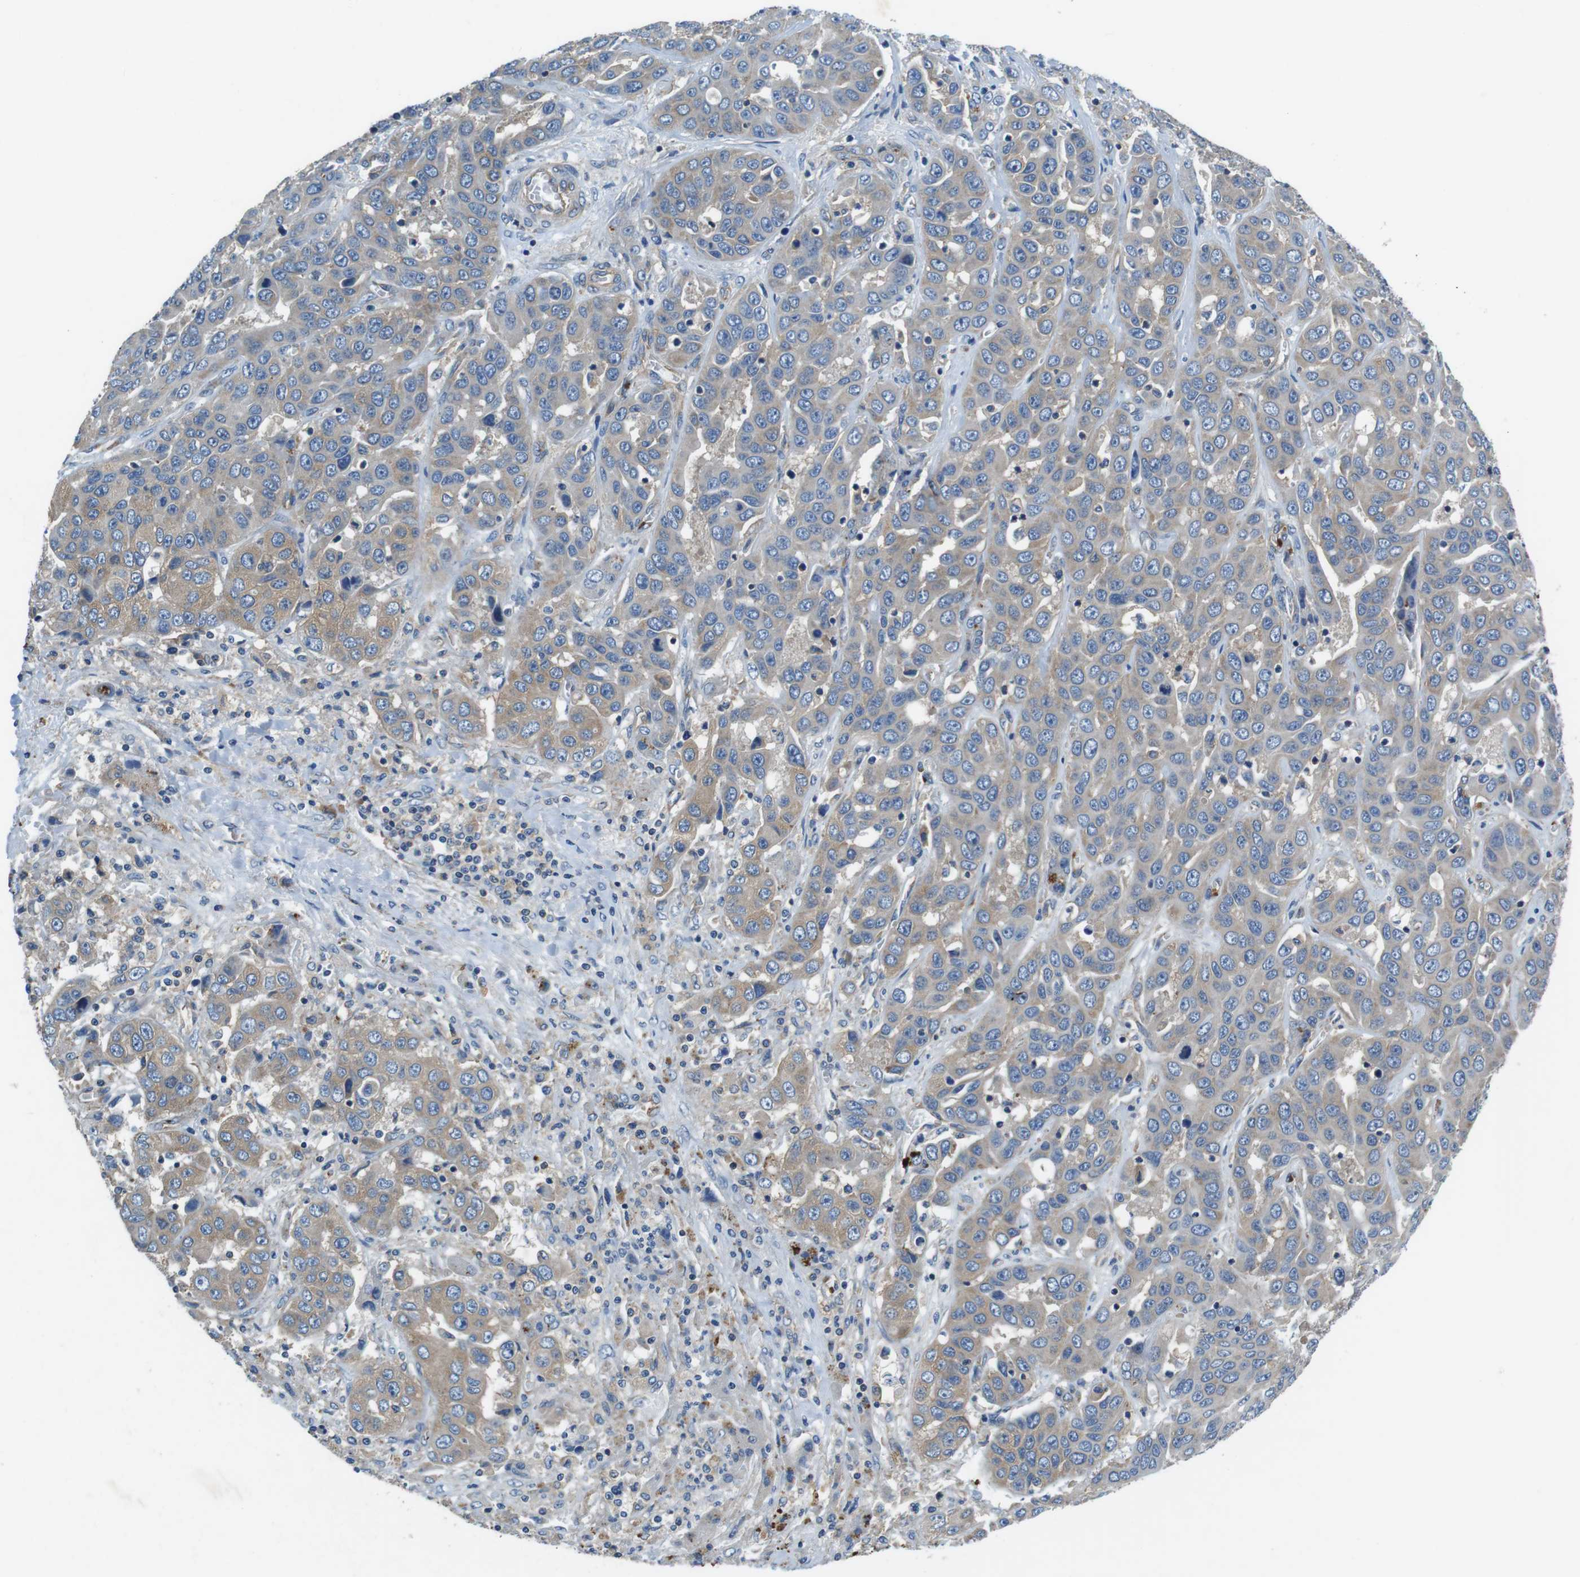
{"staining": {"intensity": "weak", "quantity": "25%-75%", "location": "cytoplasmic/membranous"}, "tissue": "liver cancer", "cell_type": "Tumor cells", "image_type": "cancer", "snomed": [{"axis": "morphology", "description": "Cholangiocarcinoma"}, {"axis": "topography", "description": "Liver"}], "caption": "Tumor cells exhibit low levels of weak cytoplasmic/membranous expression in approximately 25%-75% of cells in human cholangiocarcinoma (liver).", "gene": "DENND4C", "patient": {"sex": "female", "age": 52}}